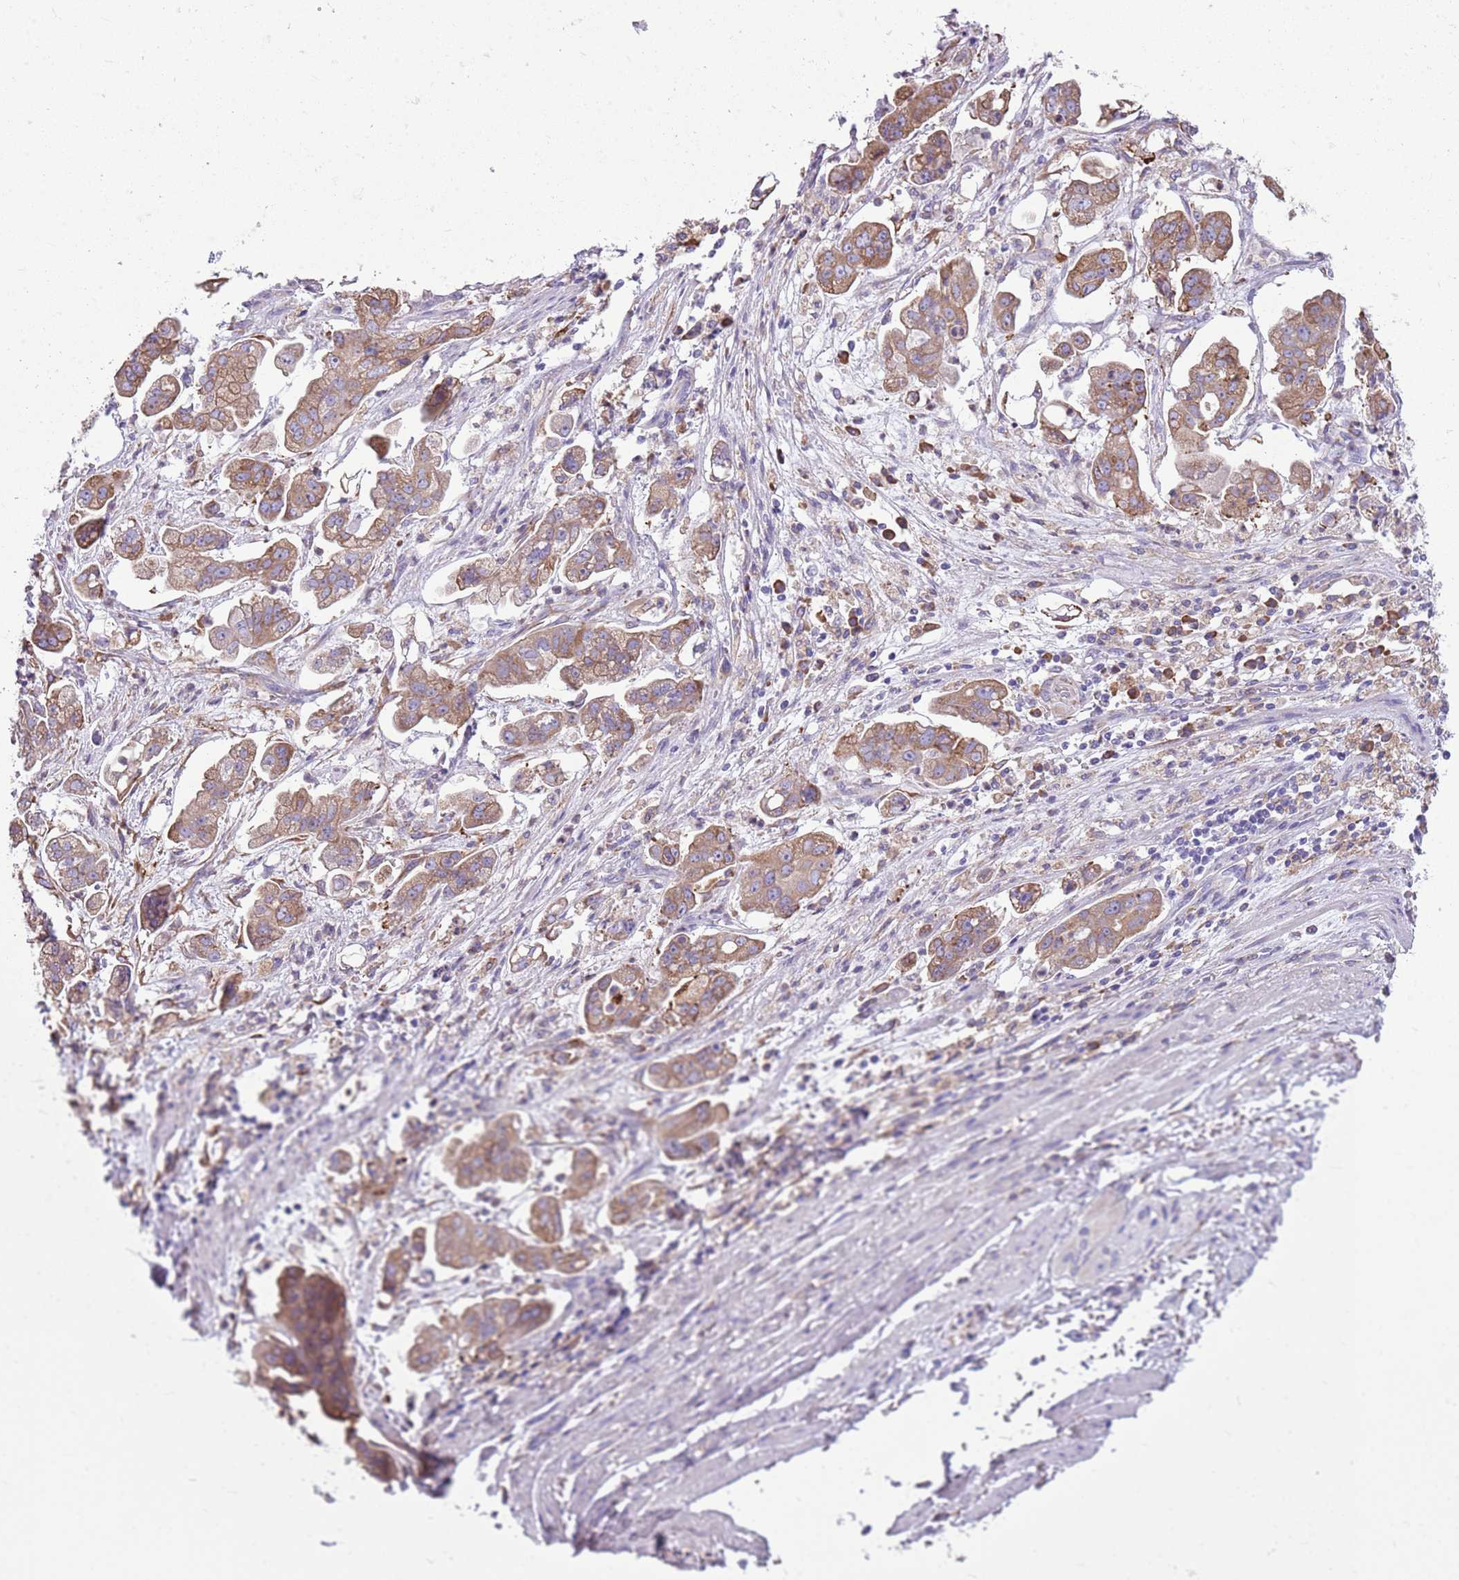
{"staining": {"intensity": "moderate", "quantity": ">75%", "location": "cytoplasmic/membranous"}, "tissue": "stomach cancer", "cell_type": "Tumor cells", "image_type": "cancer", "snomed": [{"axis": "morphology", "description": "Adenocarcinoma, NOS"}, {"axis": "topography", "description": "Stomach"}], "caption": "IHC of human adenocarcinoma (stomach) reveals medium levels of moderate cytoplasmic/membranous staining in about >75% of tumor cells. (Brightfield microscopy of DAB IHC at high magnification).", "gene": "KCTD19", "patient": {"sex": "male", "age": 62}}